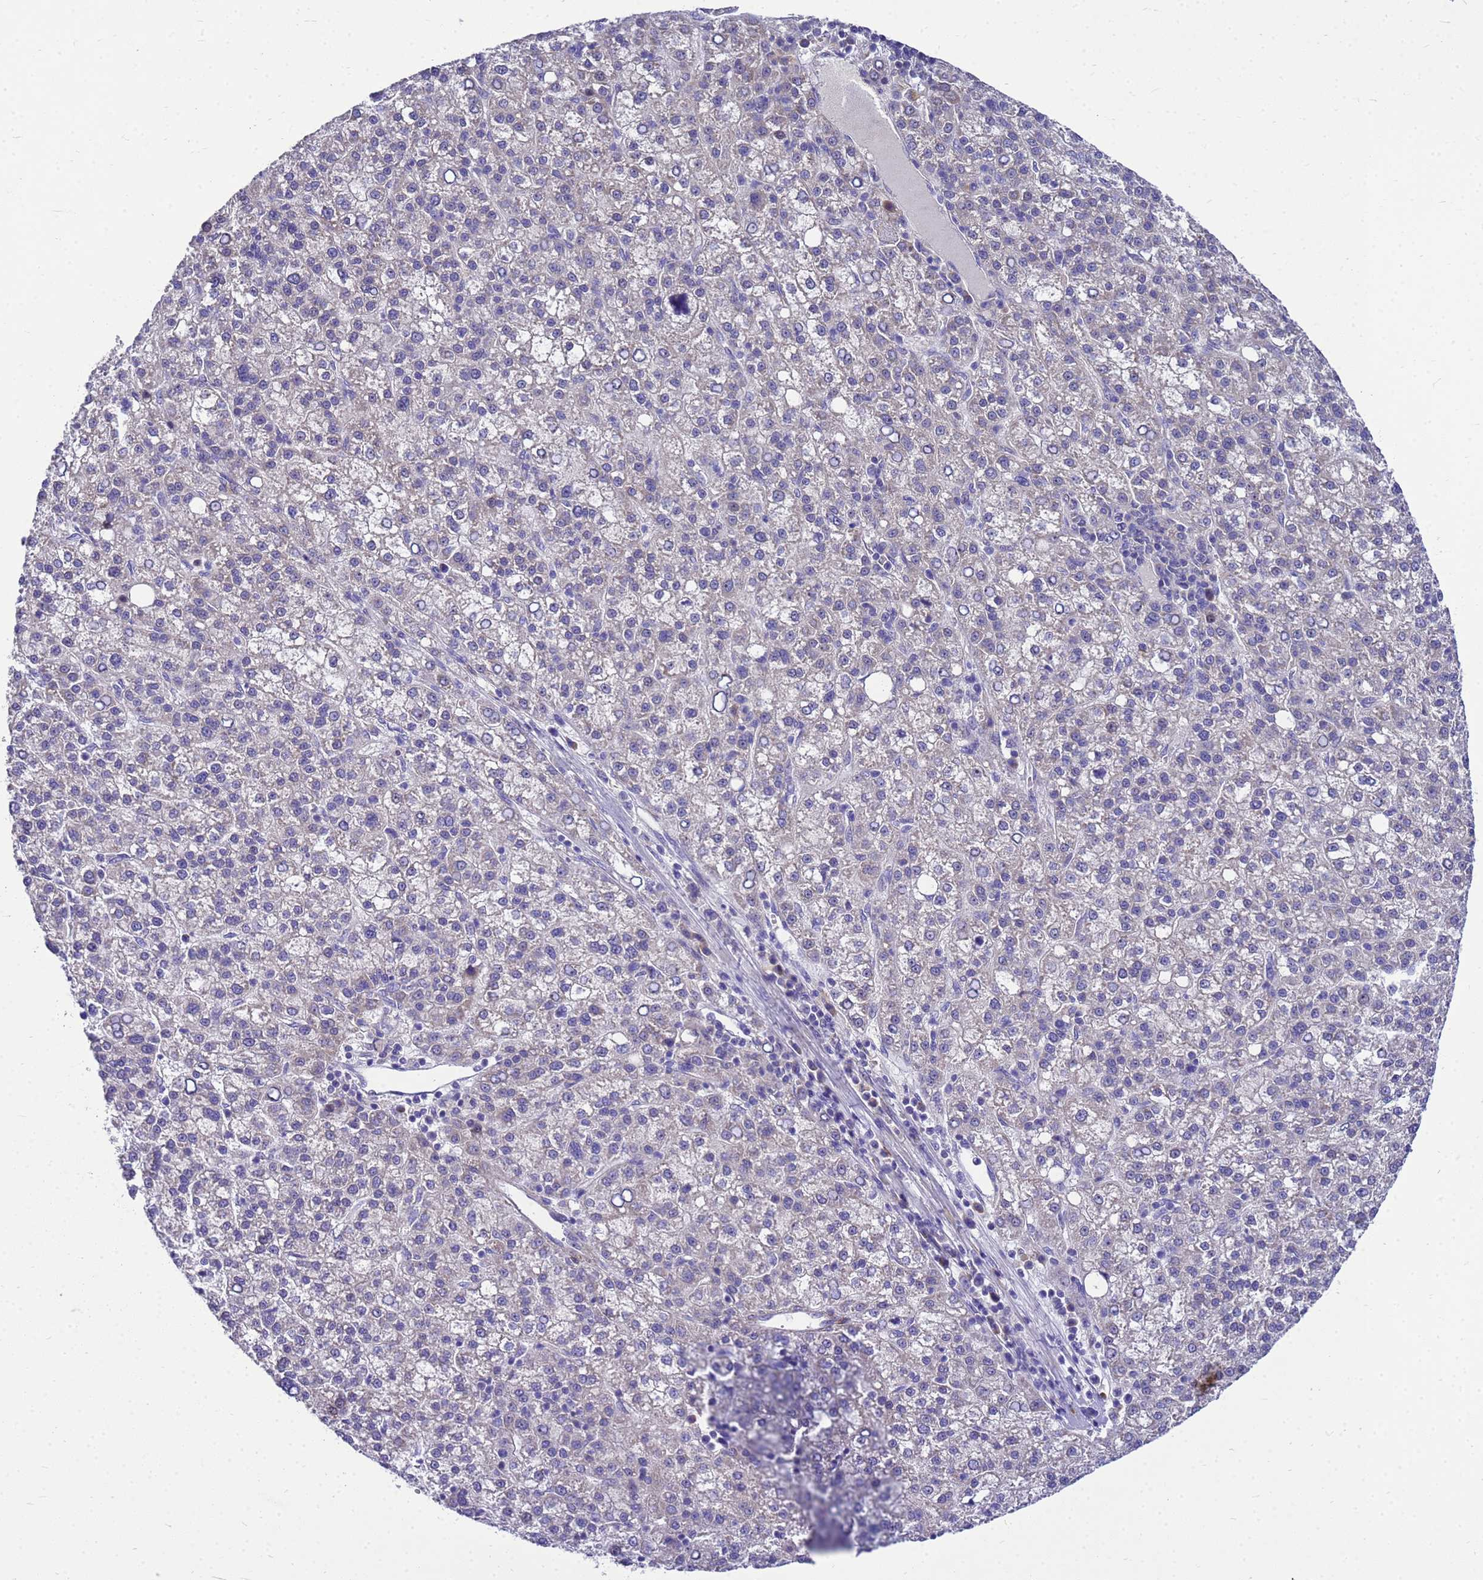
{"staining": {"intensity": "negative", "quantity": "none", "location": "none"}, "tissue": "liver cancer", "cell_type": "Tumor cells", "image_type": "cancer", "snomed": [{"axis": "morphology", "description": "Carcinoma, Hepatocellular, NOS"}, {"axis": "topography", "description": "Liver"}], "caption": "Immunohistochemical staining of liver hepatocellular carcinoma exhibits no significant staining in tumor cells. (DAB immunohistochemistry (IHC), high magnification).", "gene": "POP7", "patient": {"sex": "female", "age": 58}}